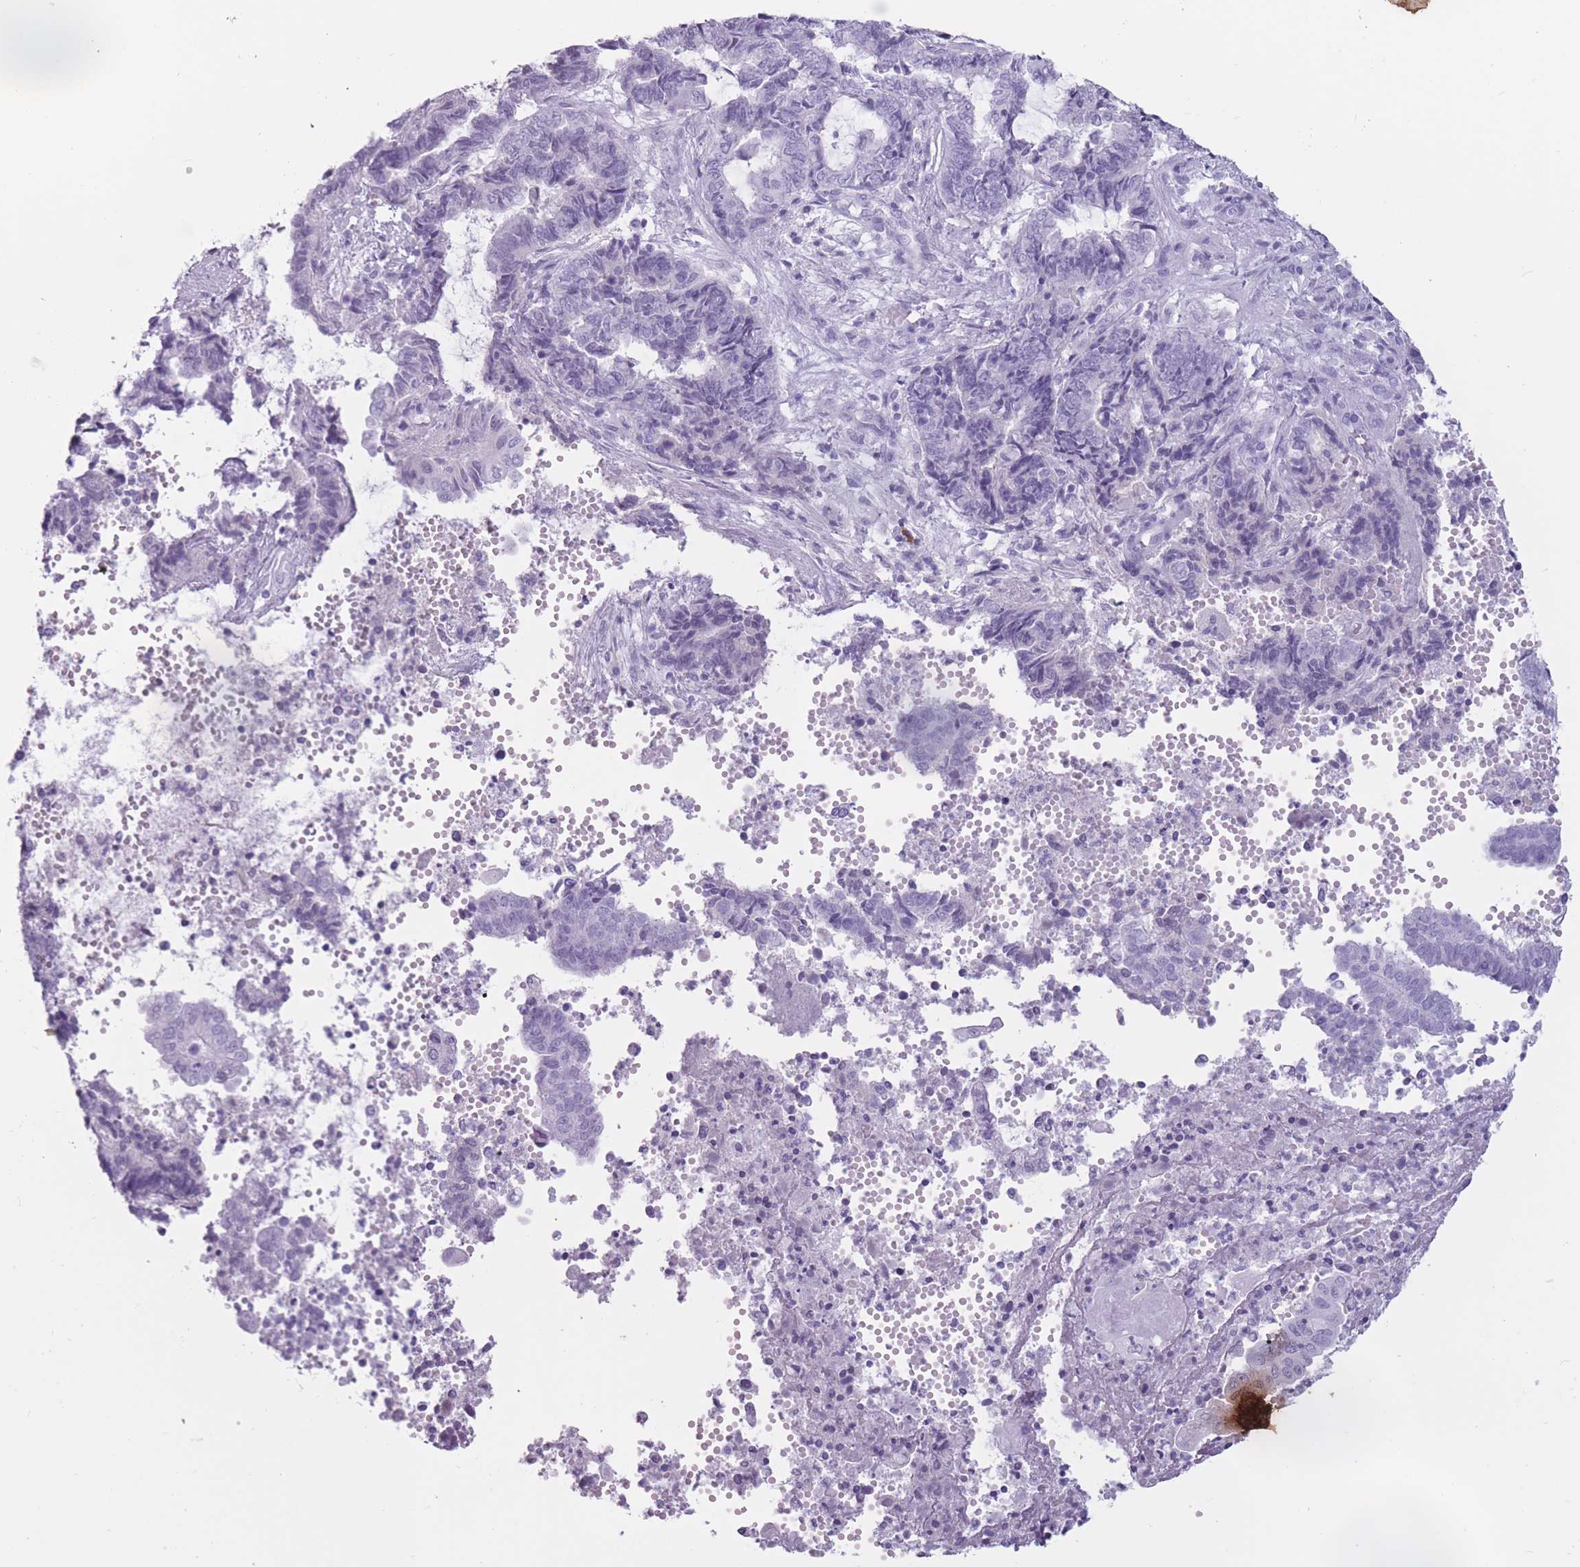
{"staining": {"intensity": "negative", "quantity": "none", "location": "none"}, "tissue": "endometrial cancer", "cell_type": "Tumor cells", "image_type": "cancer", "snomed": [{"axis": "morphology", "description": "Adenocarcinoma, NOS"}, {"axis": "topography", "description": "Uterus"}, {"axis": "topography", "description": "Endometrium"}], "caption": "IHC micrograph of neoplastic tissue: human endometrial cancer (adenocarcinoma) stained with DAB (3,3'-diaminobenzidine) shows no significant protein staining in tumor cells.", "gene": "PNMA3", "patient": {"sex": "female", "age": 70}}